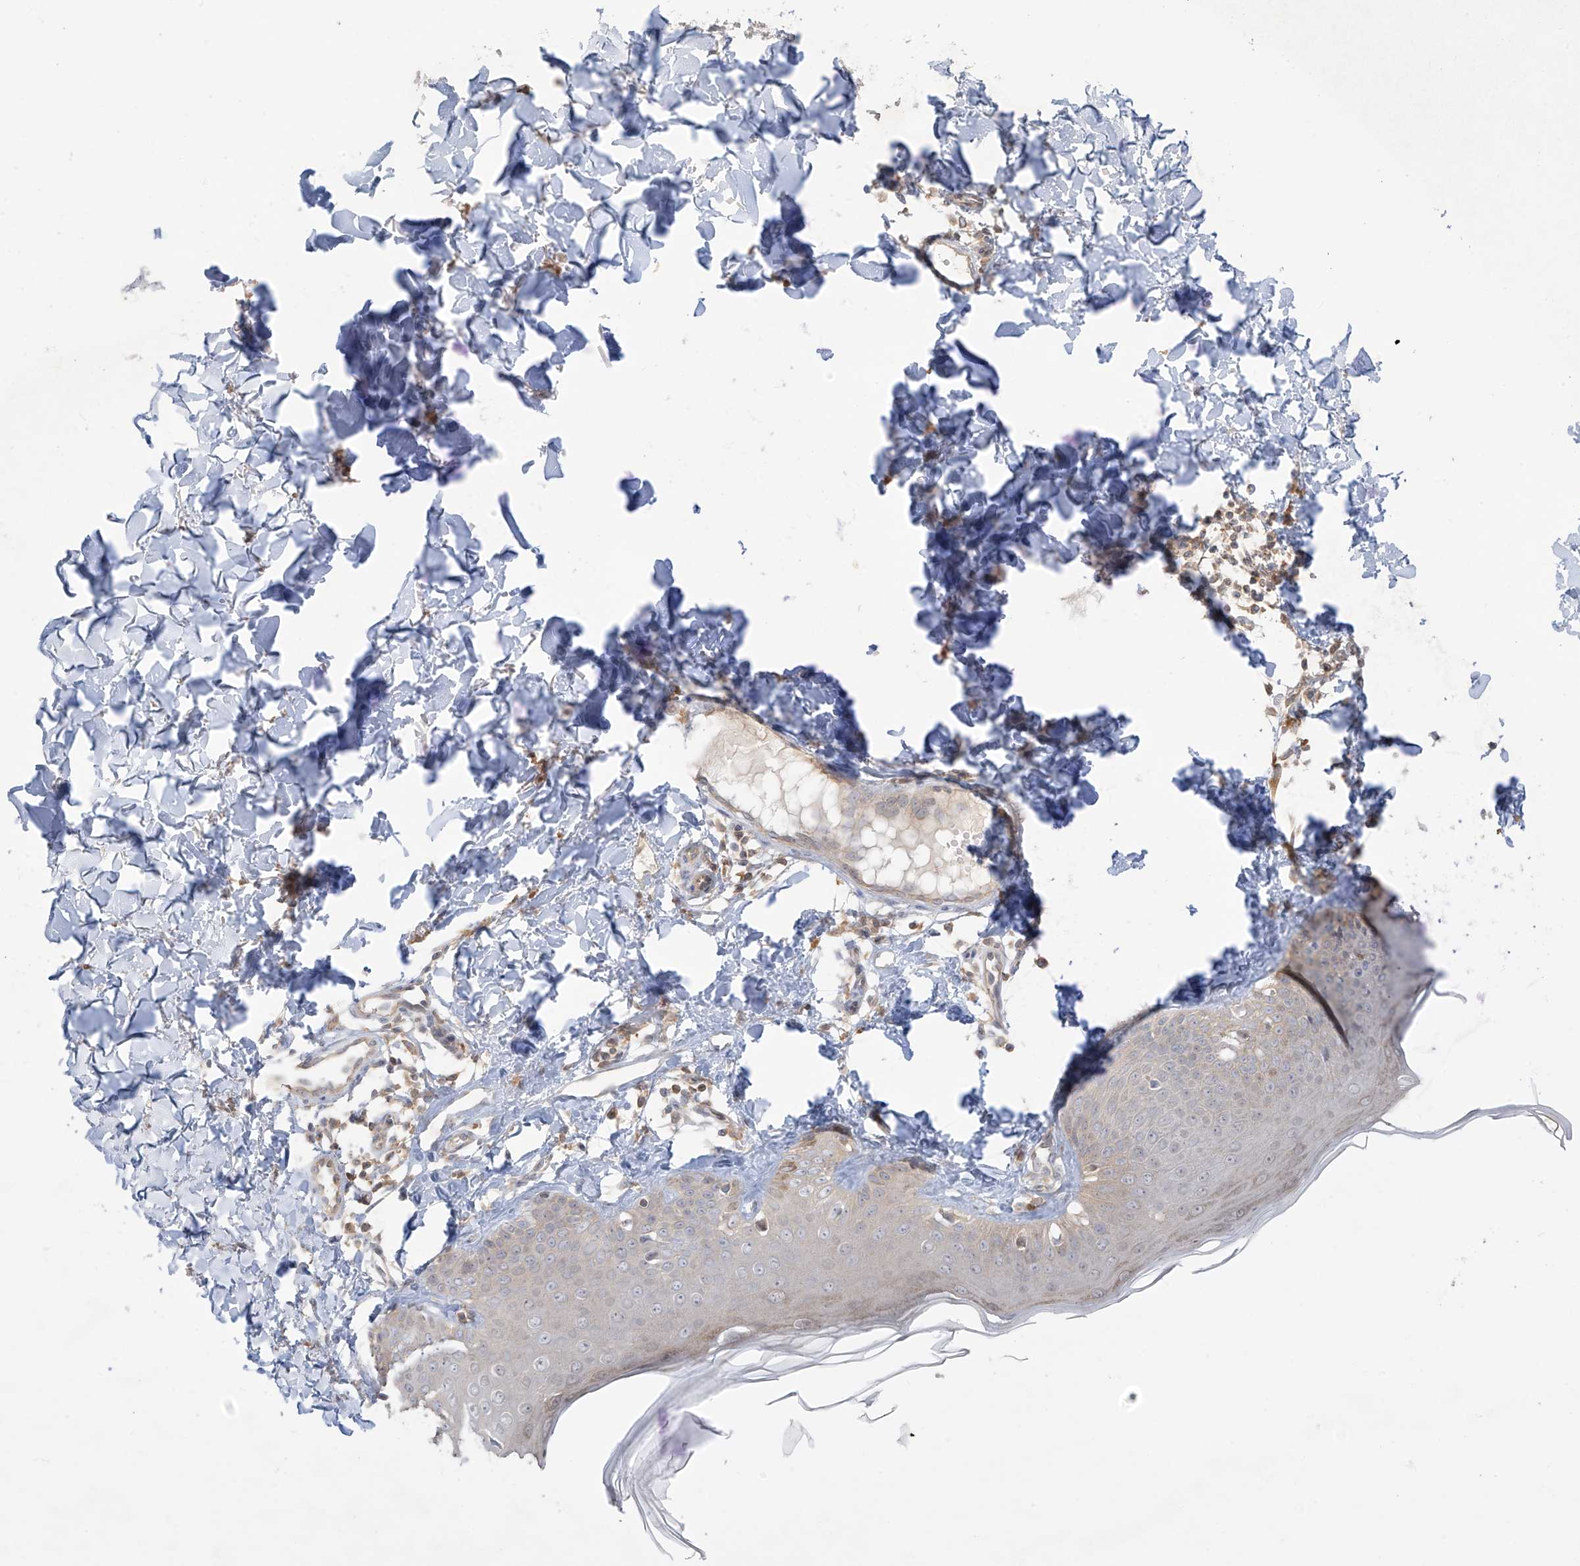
{"staining": {"intensity": "negative", "quantity": "none", "location": "none"}, "tissue": "skin", "cell_type": "Fibroblasts", "image_type": "normal", "snomed": [{"axis": "morphology", "description": "Normal tissue, NOS"}, {"axis": "topography", "description": "Skin"}], "caption": "This is a histopathology image of IHC staining of unremarkable skin, which shows no positivity in fibroblasts. The staining was performed using DAB (3,3'-diaminobenzidine) to visualize the protein expression in brown, while the nuclei were stained in blue with hematoxylin (Magnification: 20x).", "gene": "ANGEL2", "patient": {"sex": "male", "age": 52}}